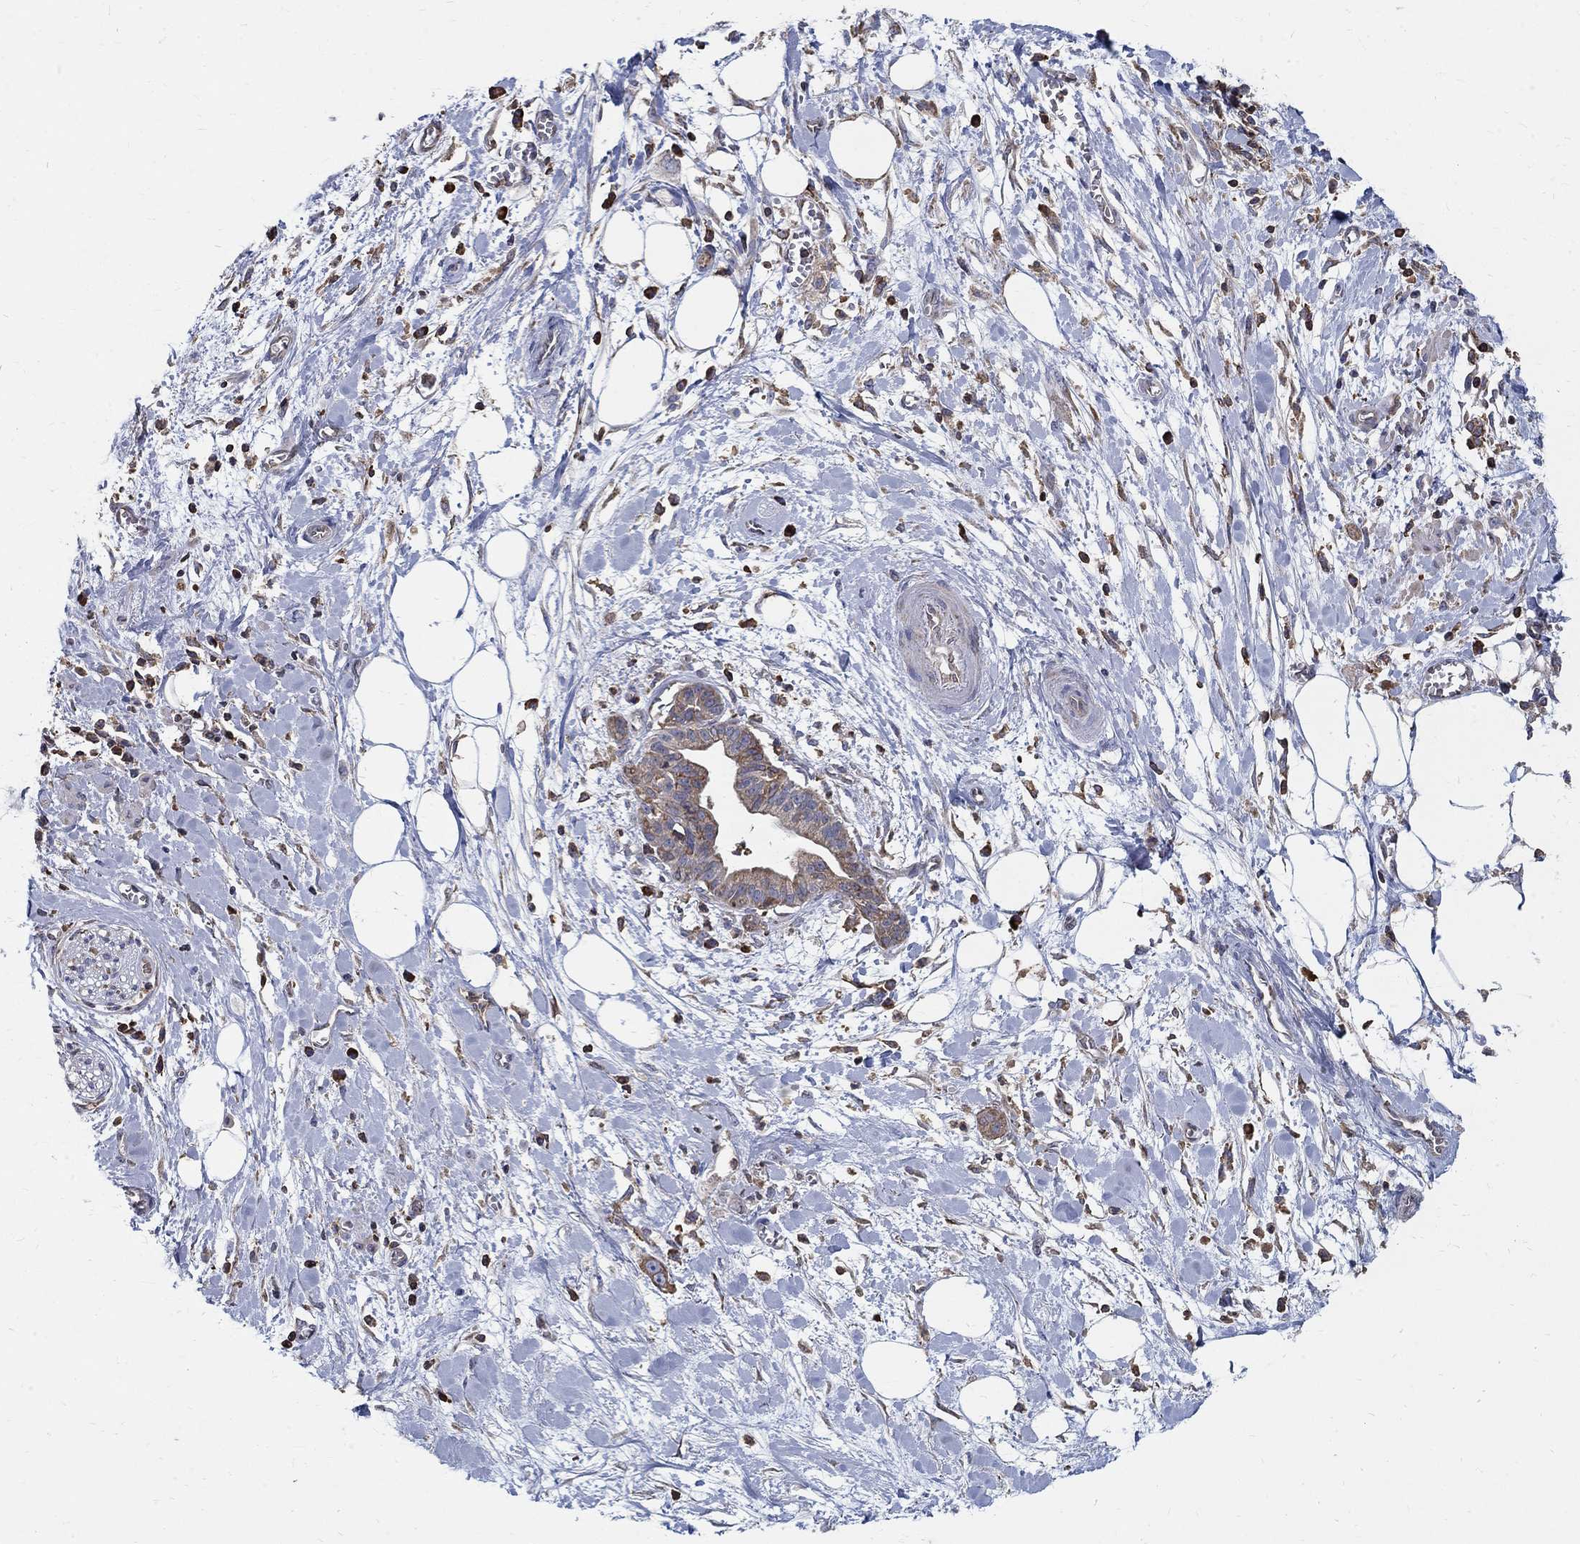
{"staining": {"intensity": "moderate", "quantity": "<25%", "location": "cytoplasmic/membranous"}, "tissue": "pancreatic cancer", "cell_type": "Tumor cells", "image_type": "cancer", "snomed": [{"axis": "morphology", "description": "Normal tissue, NOS"}, {"axis": "morphology", "description": "Adenocarcinoma, NOS"}, {"axis": "topography", "description": "Lymph node"}, {"axis": "topography", "description": "Pancreas"}], "caption": "A histopathology image showing moderate cytoplasmic/membranous positivity in about <25% of tumor cells in pancreatic adenocarcinoma, as visualized by brown immunohistochemical staining.", "gene": "AGAP2", "patient": {"sex": "female", "age": 58}}